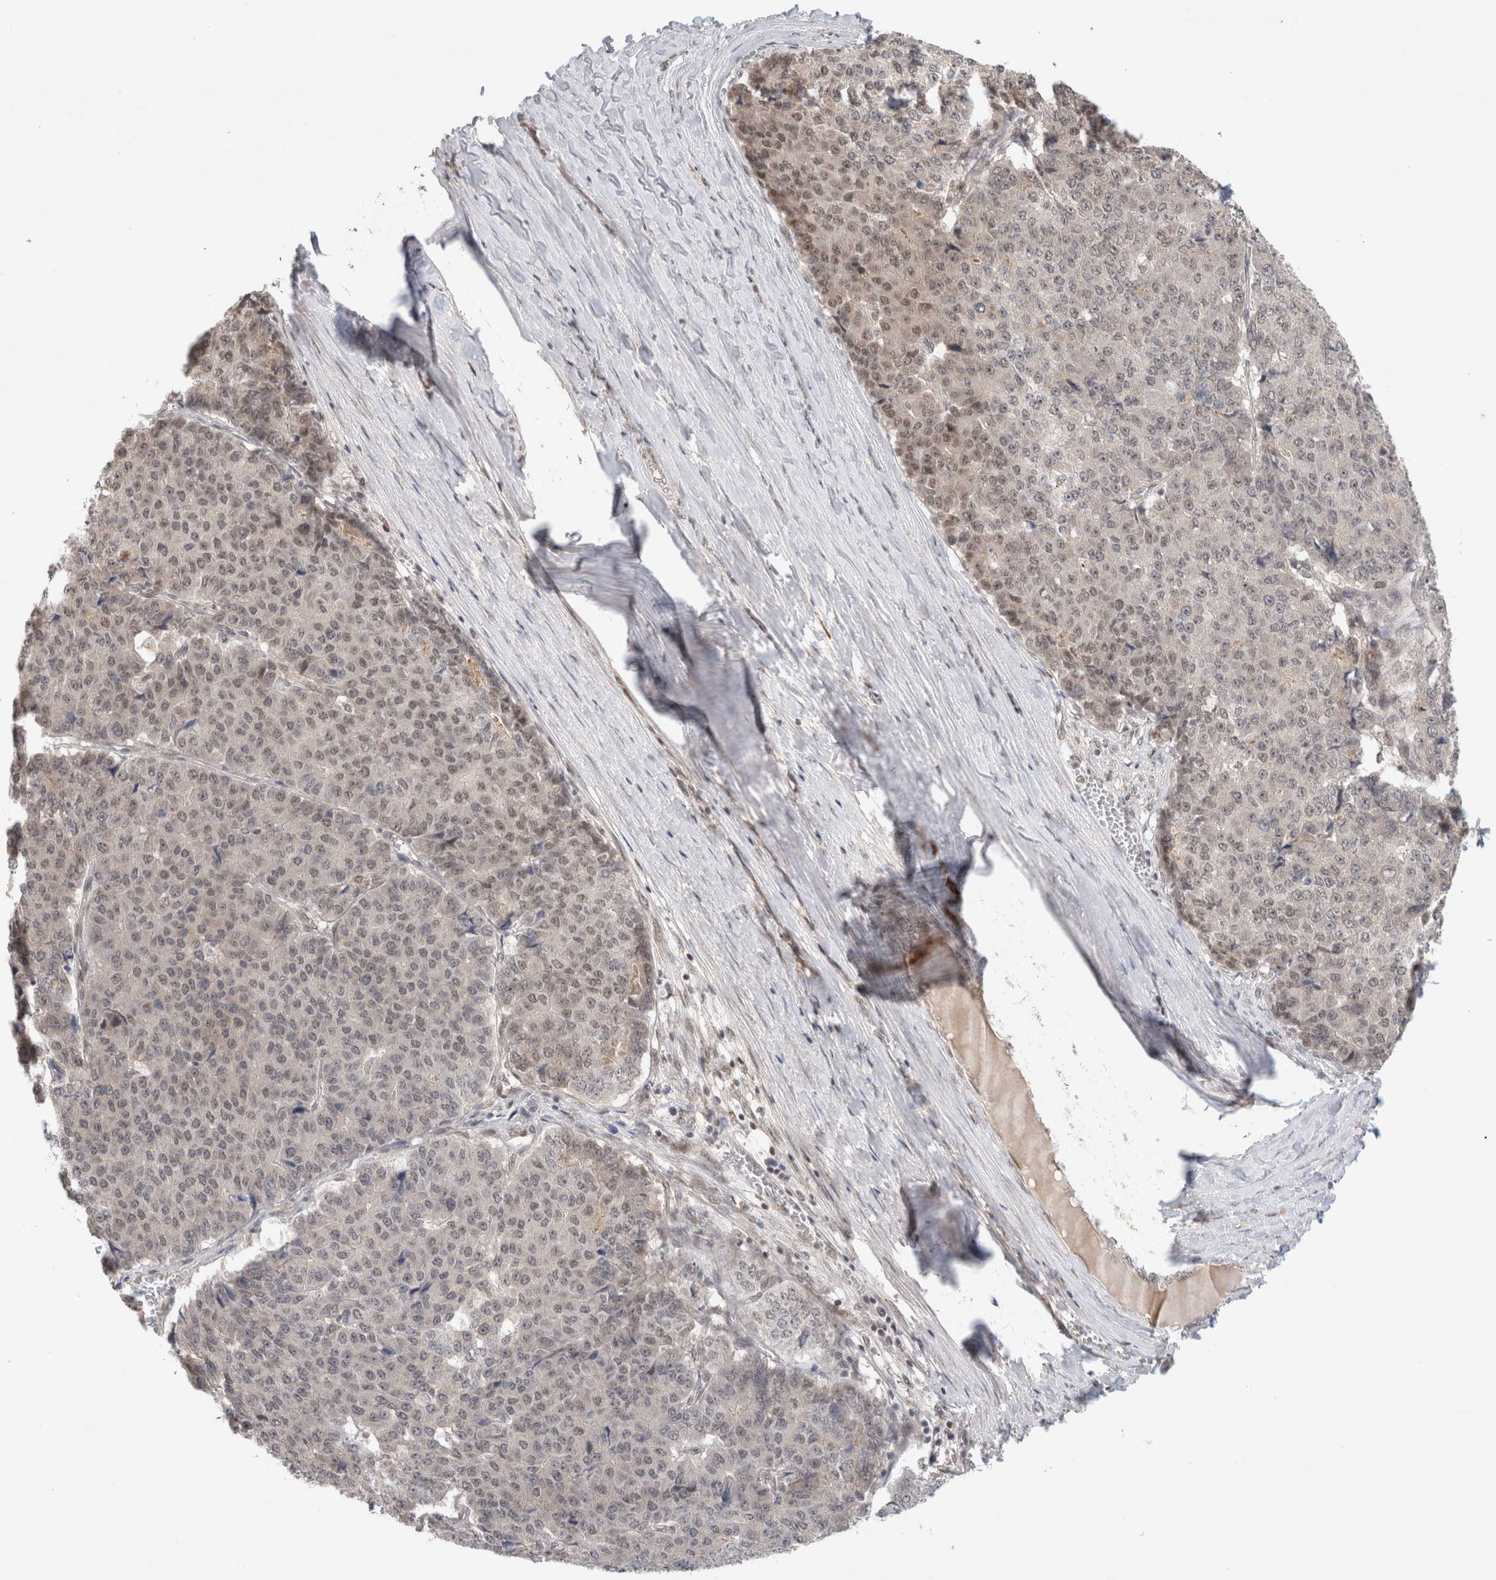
{"staining": {"intensity": "weak", "quantity": ">75%", "location": "nuclear"}, "tissue": "pancreatic cancer", "cell_type": "Tumor cells", "image_type": "cancer", "snomed": [{"axis": "morphology", "description": "Adenocarcinoma, NOS"}, {"axis": "topography", "description": "Pancreas"}], "caption": "This micrograph reveals pancreatic cancer (adenocarcinoma) stained with IHC to label a protein in brown. The nuclear of tumor cells show weak positivity for the protein. Nuclei are counter-stained blue.", "gene": "SYDE2", "patient": {"sex": "male", "age": 50}}